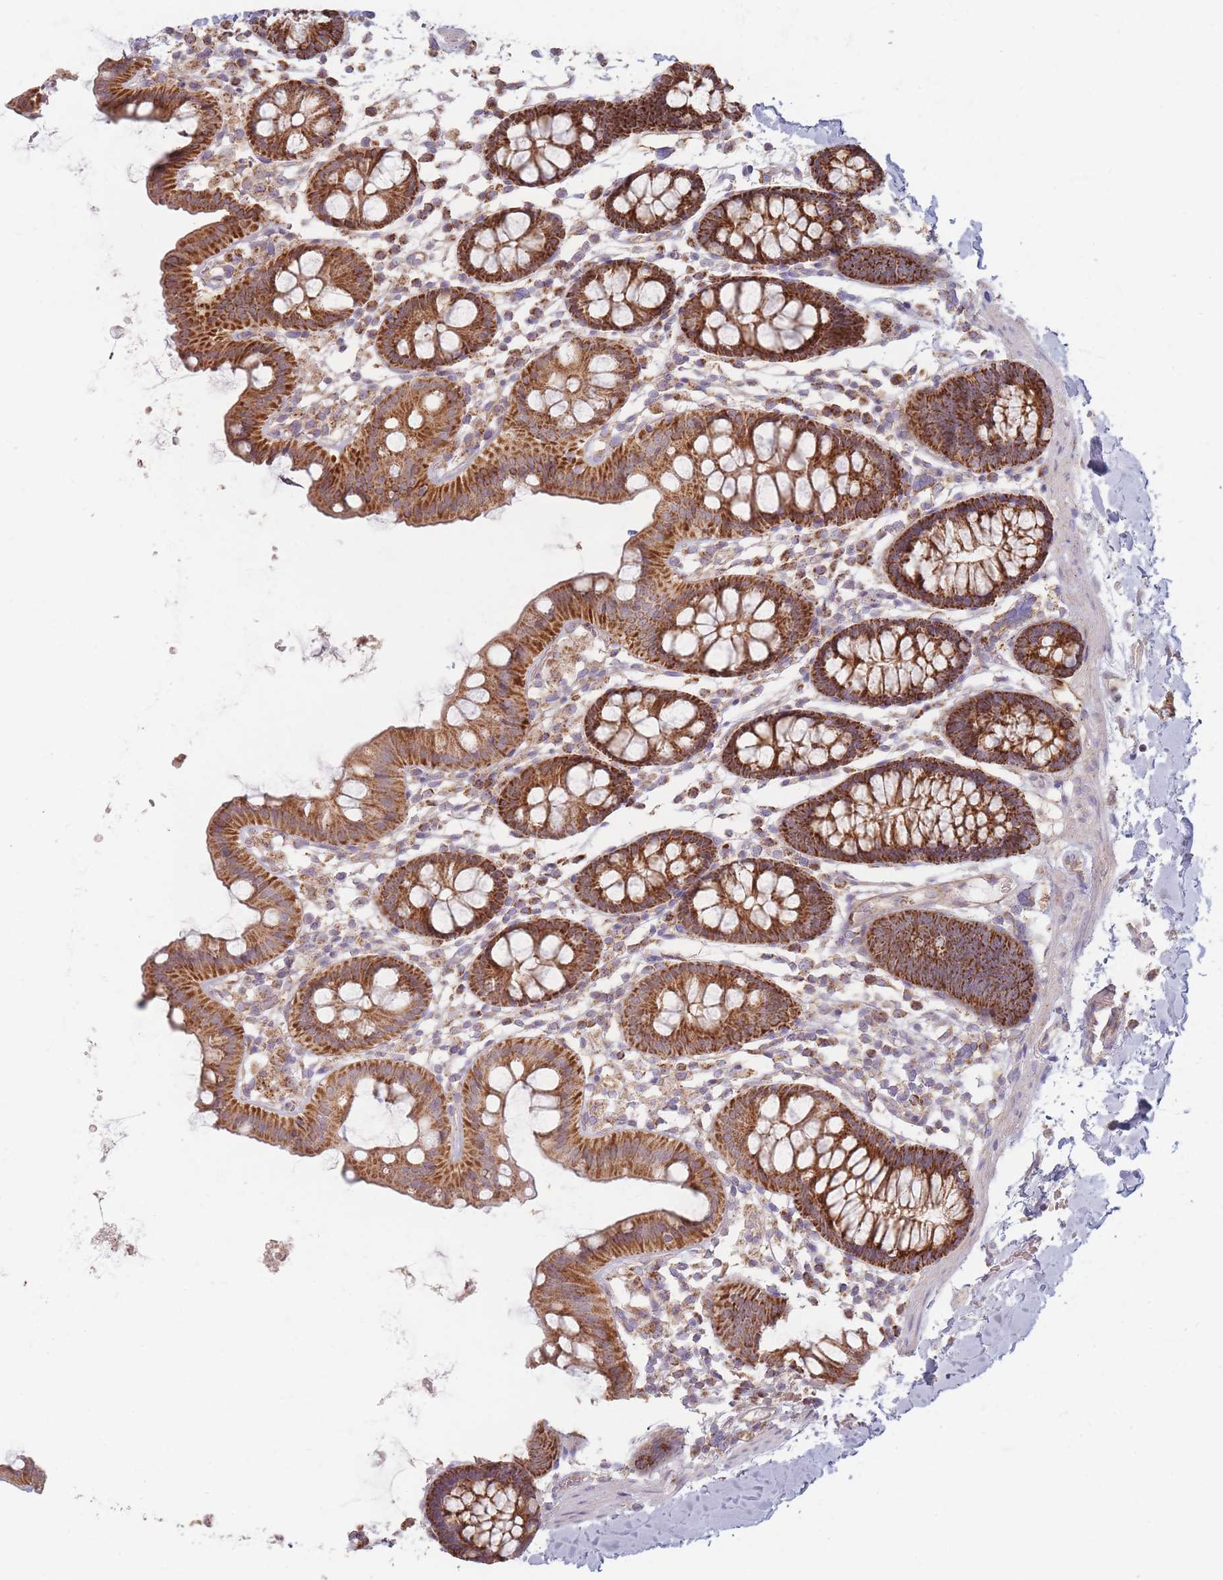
{"staining": {"intensity": "weak", "quantity": ">75%", "location": "cytoplasmic/membranous"}, "tissue": "colon", "cell_type": "Endothelial cells", "image_type": "normal", "snomed": [{"axis": "morphology", "description": "Normal tissue, NOS"}, {"axis": "topography", "description": "Colon"}], "caption": "Approximately >75% of endothelial cells in unremarkable human colon reveal weak cytoplasmic/membranous protein positivity as visualized by brown immunohistochemical staining.", "gene": "ESRP2", "patient": {"sex": "male", "age": 75}}